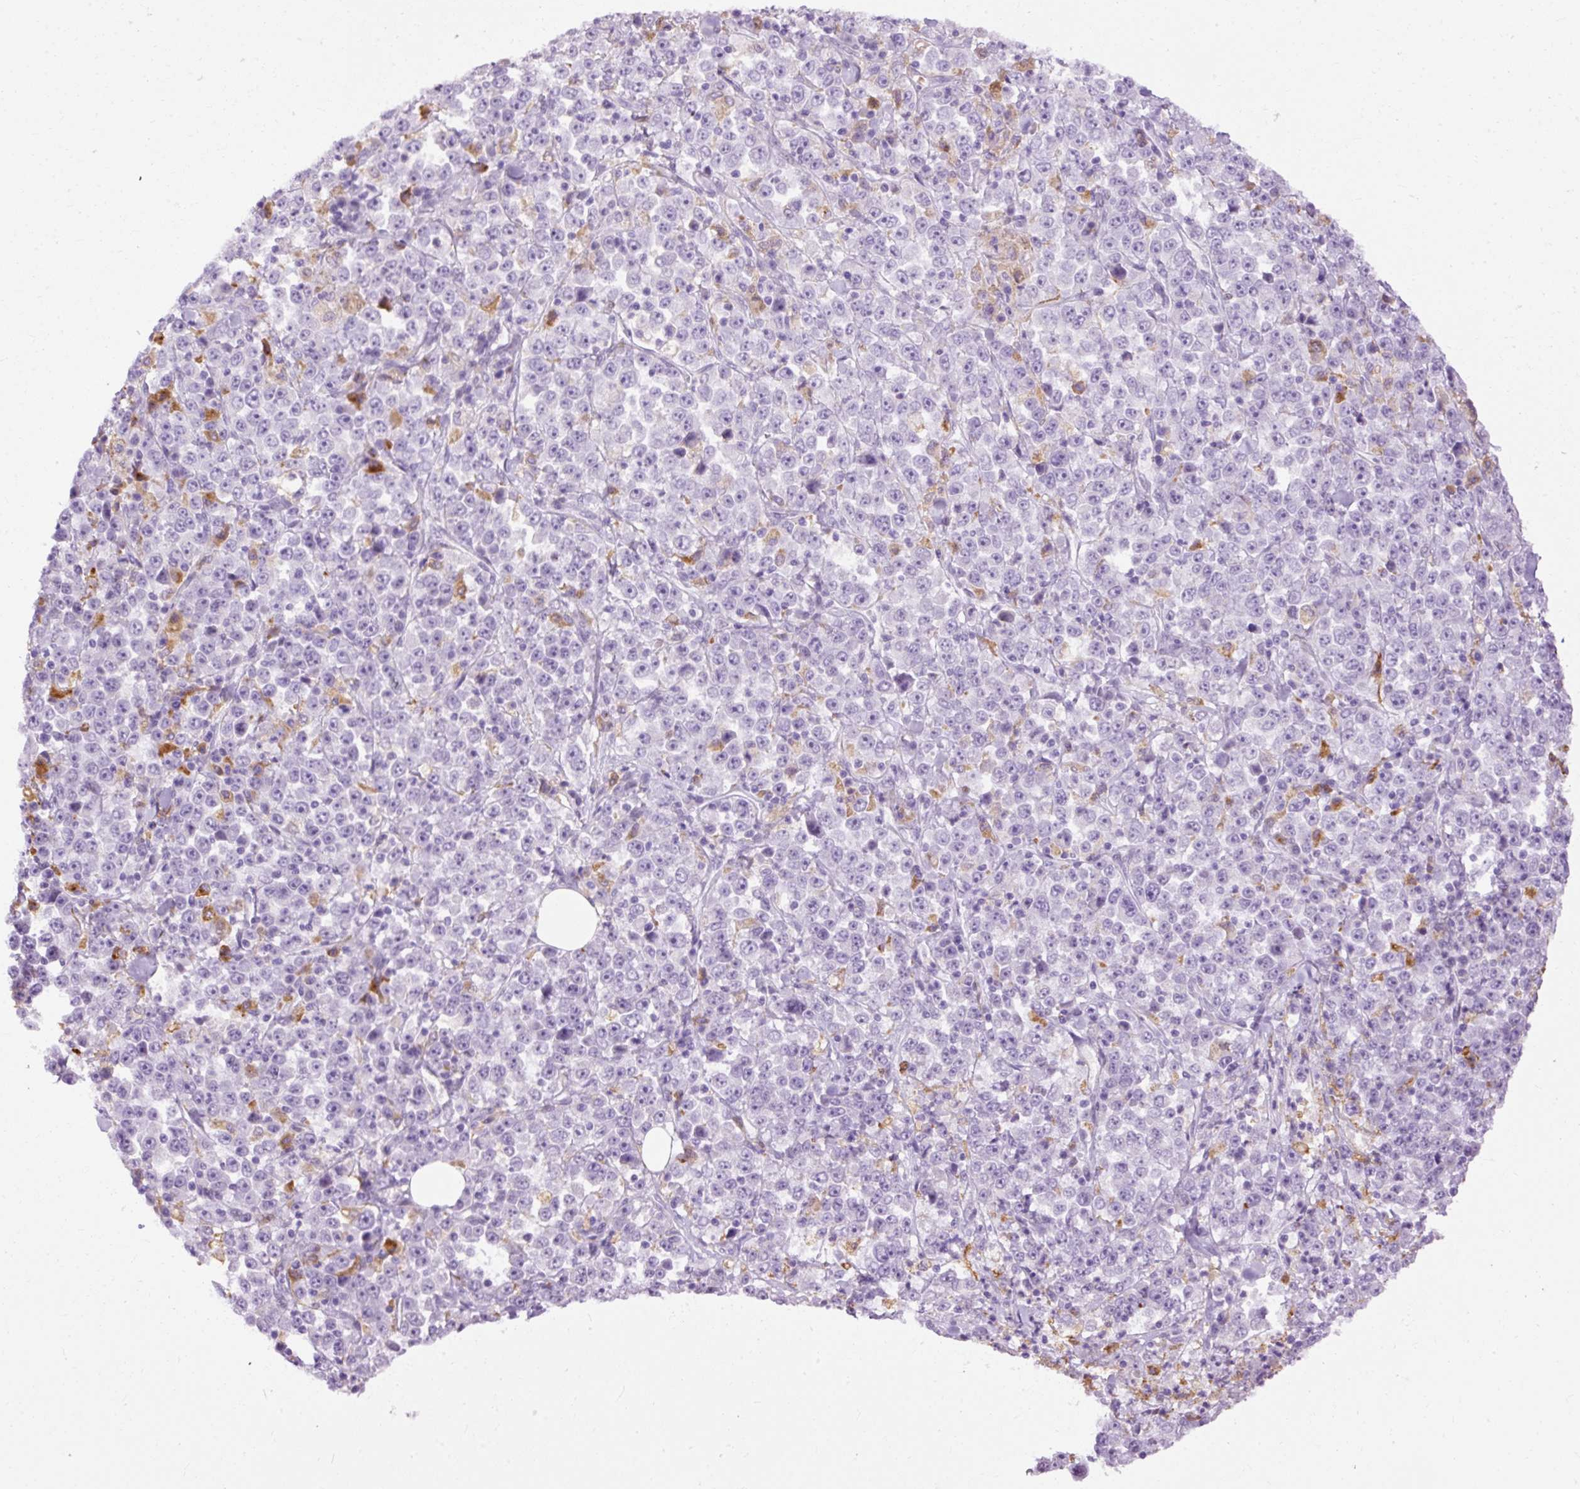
{"staining": {"intensity": "negative", "quantity": "none", "location": "none"}, "tissue": "stomach cancer", "cell_type": "Tumor cells", "image_type": "cancer", "snomed": [{"axis": "morphology", "description": "Normal tissue, NOS"}, {"axis": "morphology", "description": "Adenocarcinoma, NOS"}, {"axis": "topography", "description": "Stomach, upper"}, {"axis": "topography", "description": "Stomach"}], "caption": "This image is of adenocarcinoma (stomach) stained with immunohistochemistry to label a protein in brown with the nuclei are counter-stained blue. There is no expression in tumor cells. Nuclei are stained in blue.", "gene": "LY86", "patient": {"sex": "male", "age": 59}}